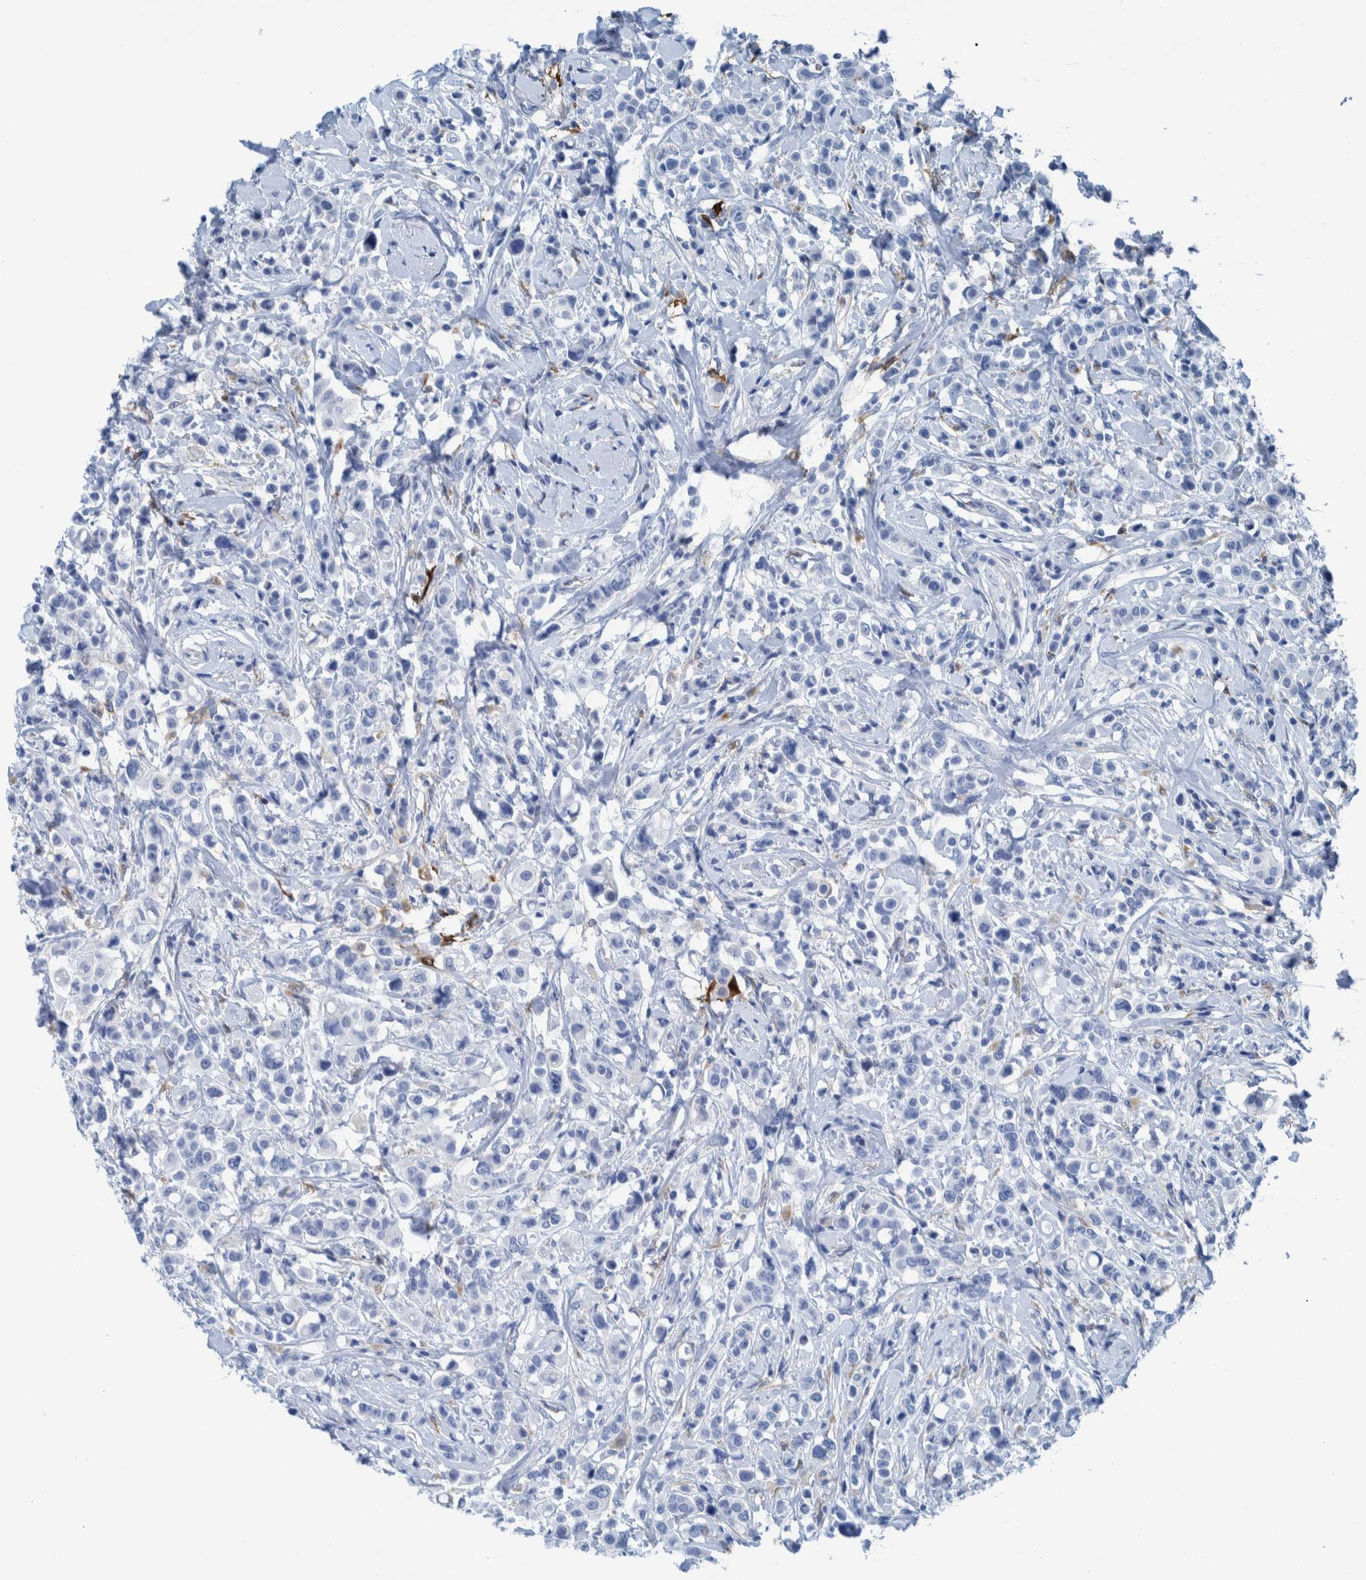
{"staining": {"intensity": "negative", "quantity": "none", "location": "none"}, "tissue": "breast cancer", "cell_type": "Tumor cells", "image_type": "cancer", "snomed": [{"axis": "morphology", "description": "Duct carcinoma"}, {"axis": "topography", "description": "Breast"}], "caption": "DAB immunohistochemical staining of breast intraductal carcinoma exhibits no significant positivity in tumor cells.", "gene": "IDO1", "patient": {"sex": "female", "age": 27}}